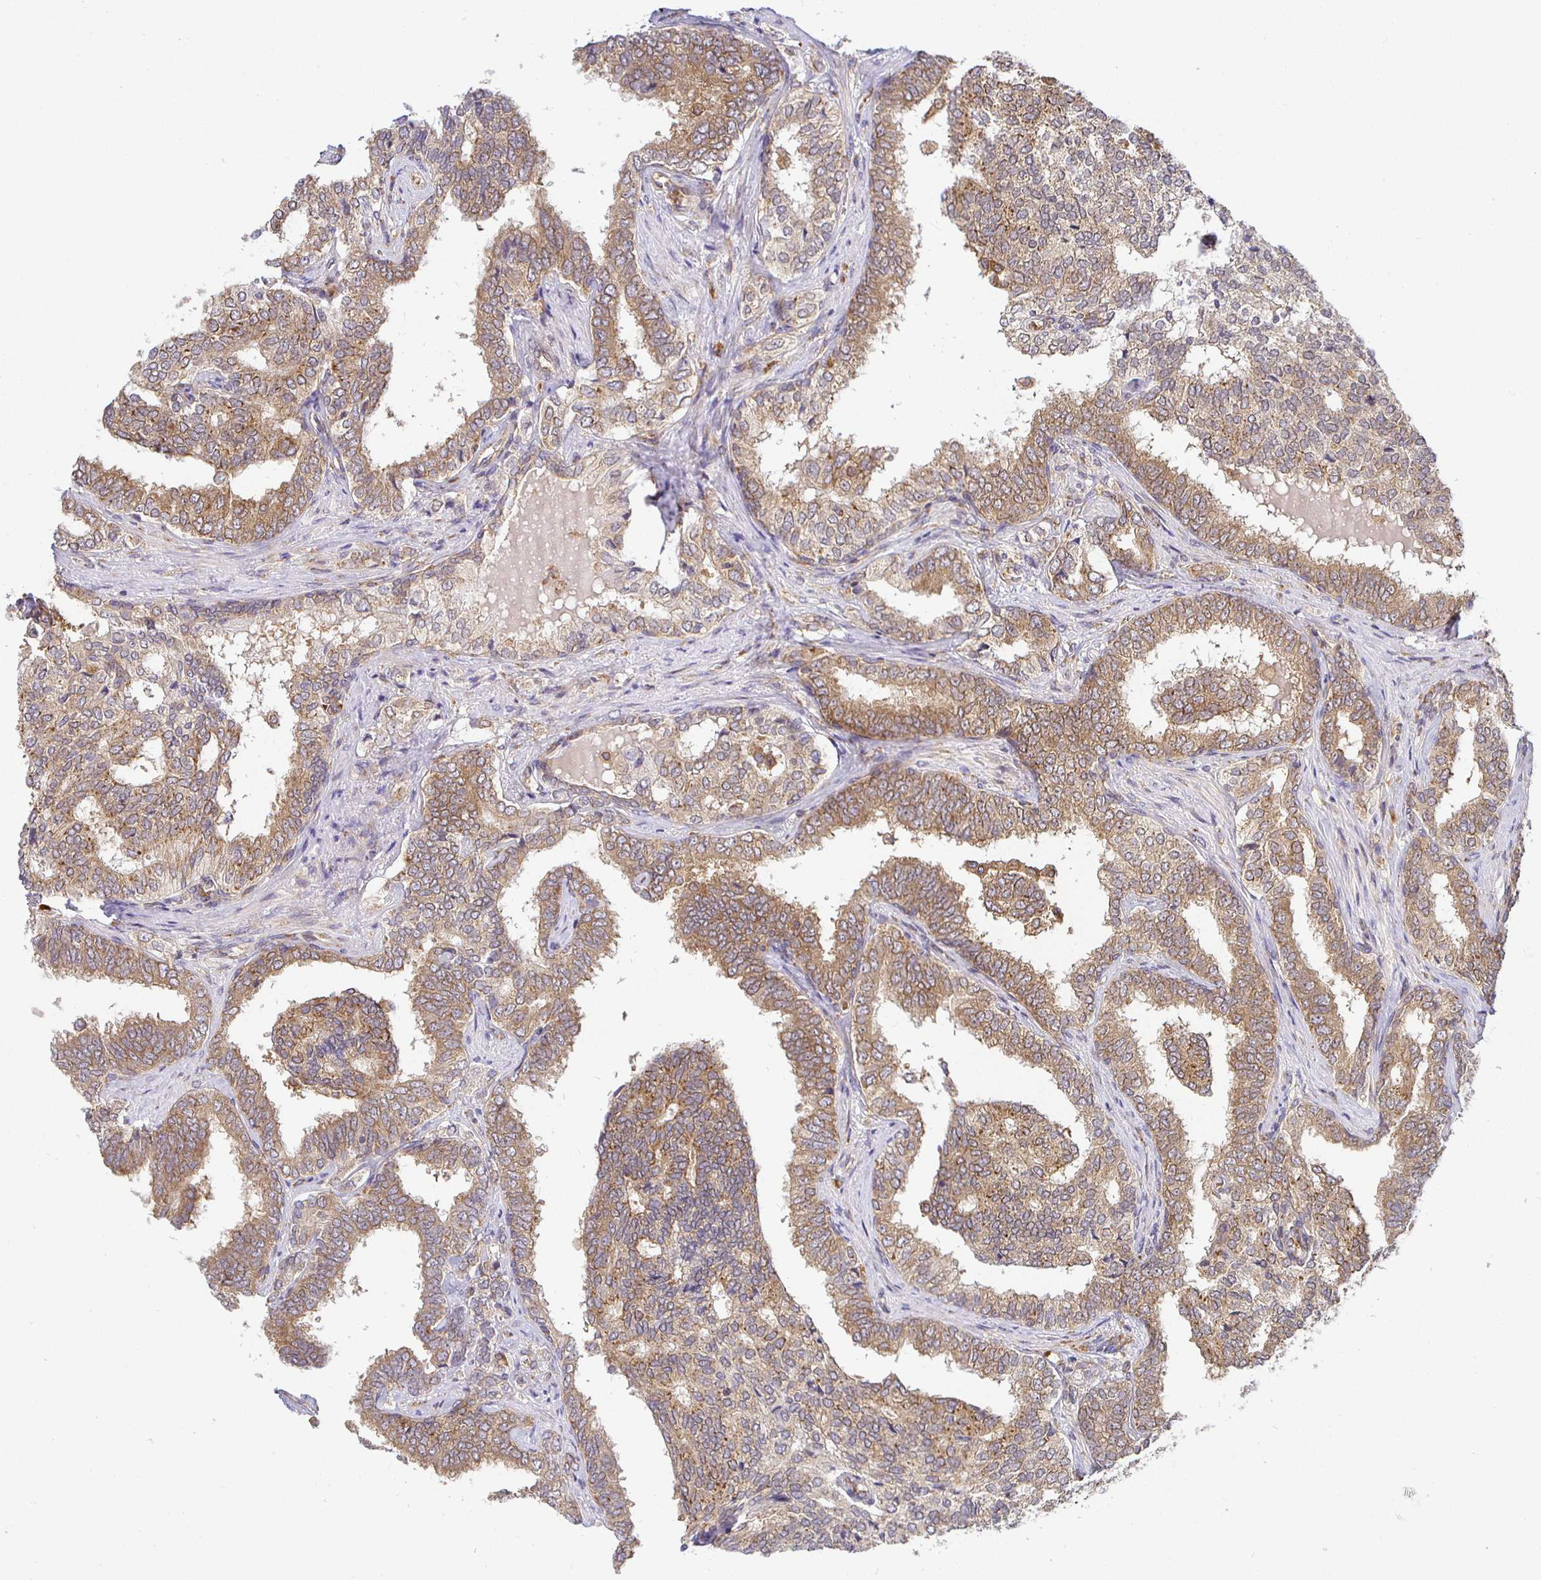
{"staining": {"intensity": "moderate", "quantity": ">75%", "location": "cytoplasmic/membranous"}, "tissue": "prostate cancer", "cell_type": "Tumor cells", "image_type": "cancer", "snomed": [{"axis": "morphology", "description": "Adenocarcinoma, High grade"}, {"axis": "topography", "description": "Prostate"}], "caption": "Brown immunohistochemical staining in adenocarcinoma (high-grade) (prostate) shows moderate cytoplasmic/membranous staining in about >75% of tumor cells.", "gene": "IRAK1", "patient": {"sex": "male", "age": 72}}